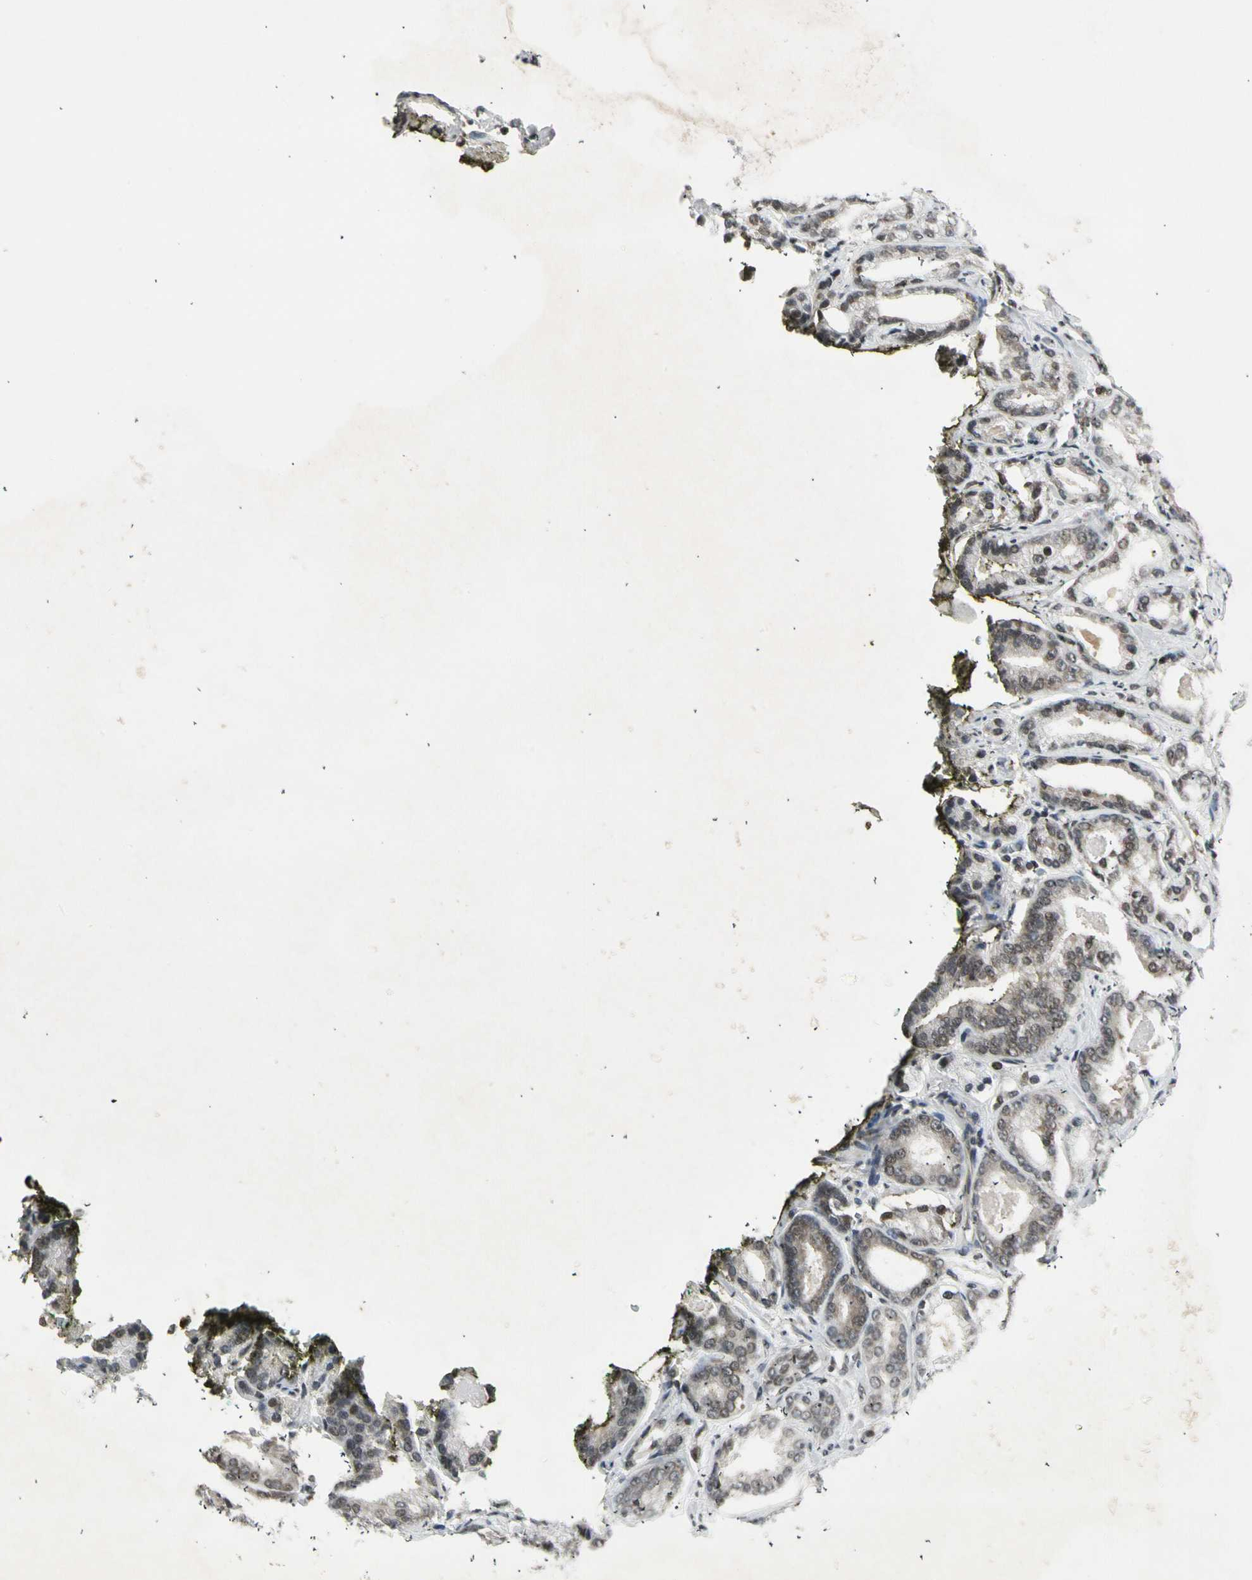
{"staining": {"intensity": "weak", "quantity": "<25%", "location": "cytoplasmic/membranous"}, "tissue": "prostate cancer", "cell_type": "Tumor cells", "image_type": "cancer", "snomed": [{"axis": "morphology", "description": "Adenocarcinoma, Low grade"}, {"axis": "topography", "description": "Prostate"}], "caption": "Tumor cells show no significant staining in prostate cancer.", "gene": "SMN2", "patient": {"sex": "male", "age": 63}}